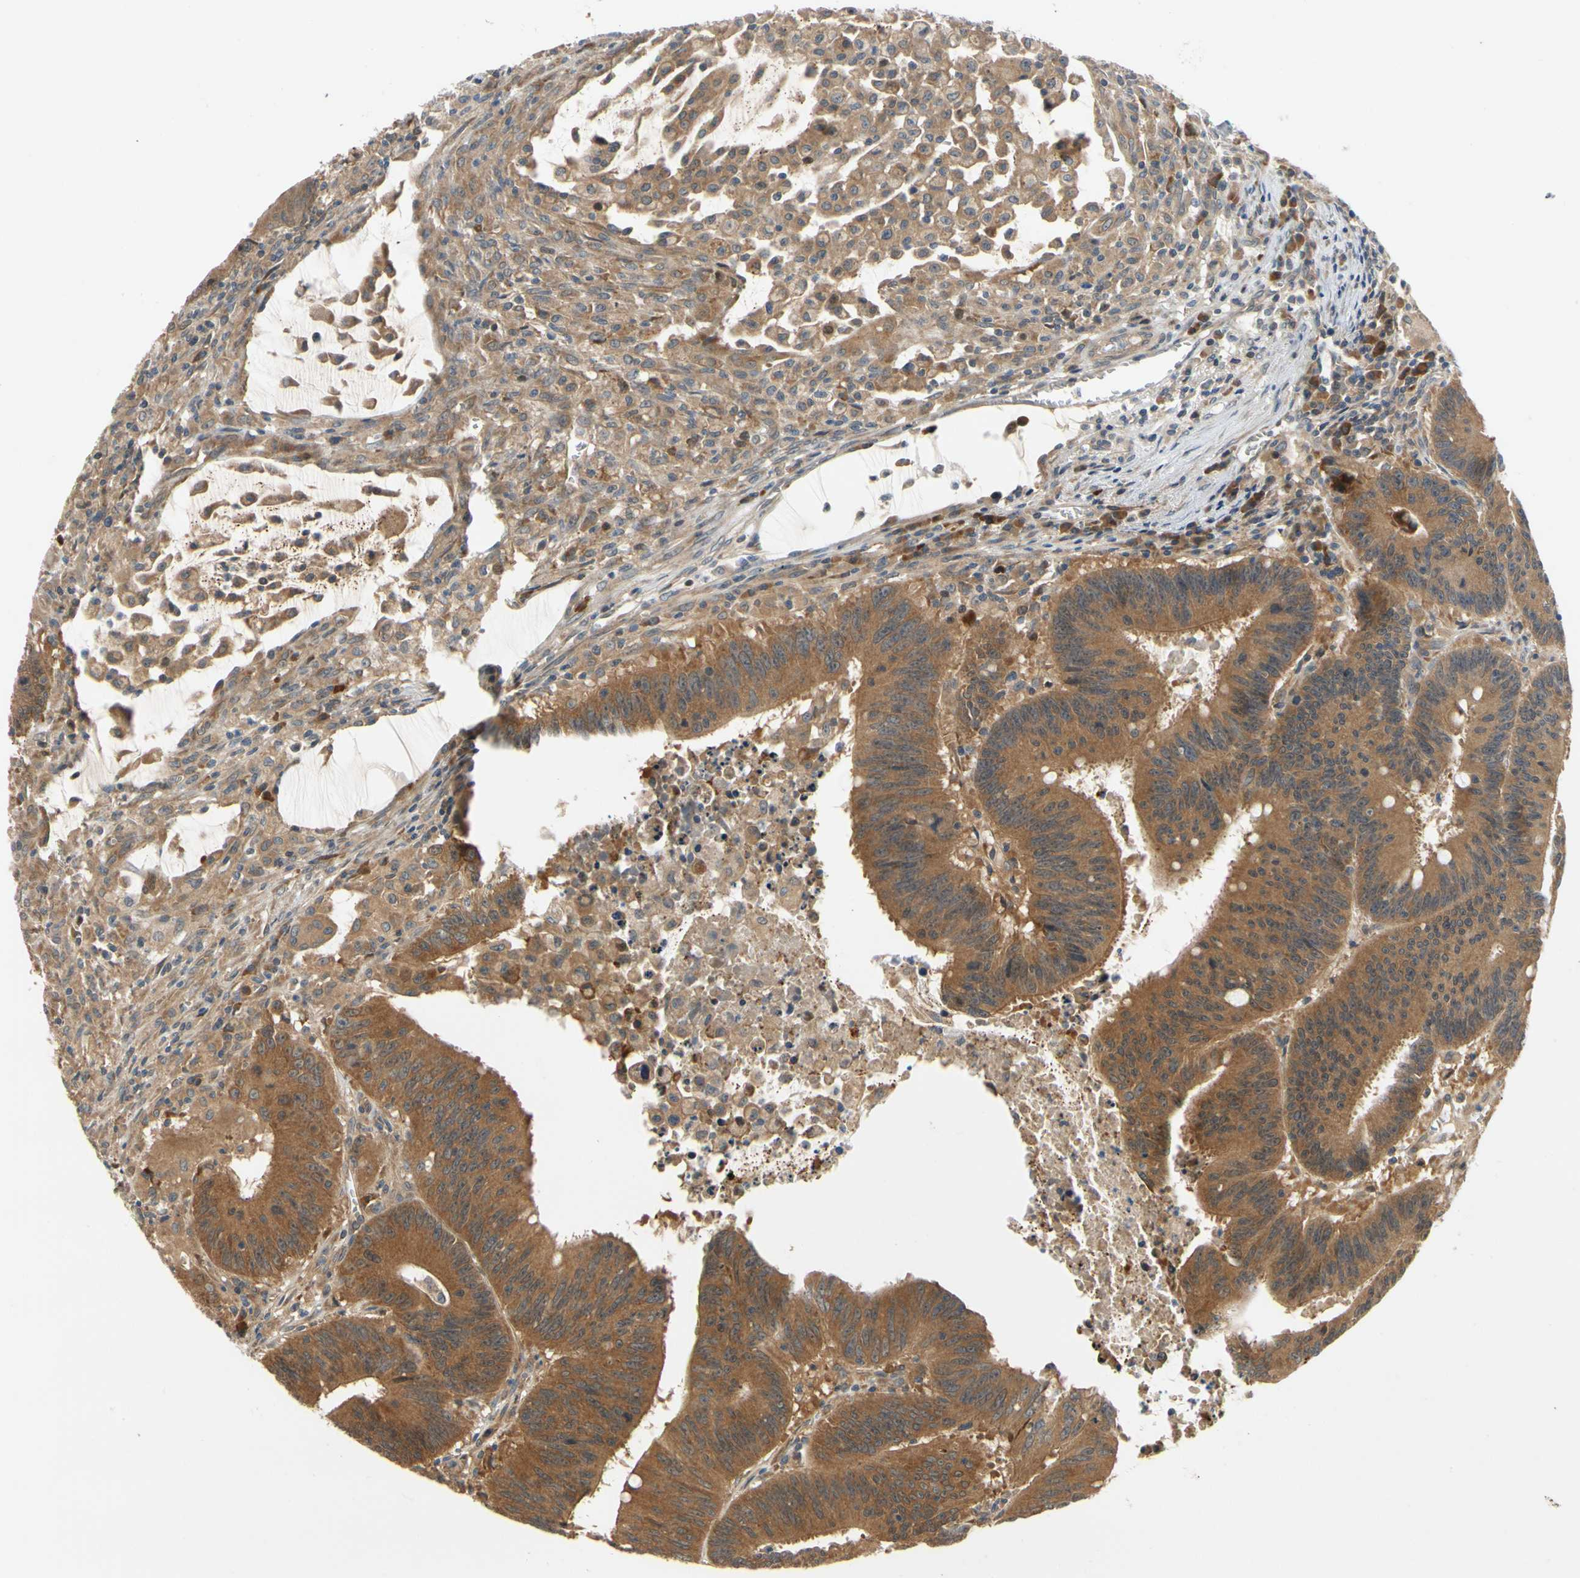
{"staining": {"intensity": "moderate", "quantity": ">75%", "location": "cytoplasmic/membranous"}, "tissue": "colorectal cancer", "cell_type": "Tumor cells", "image_type": "cancer", "snomed": [{"axis": "morphology", "description": "Adenocarcinoma, NOS"}, {"axis": "topography", "description": "Colon"}], "caption": "Protein expression analysis of colorectal cancer (adenocarcinoma) shows moderate cytoplasmic/membranous positivity in approximately >75% of tumor cells. The protein is stained brown, and the nuclei are stained in blue (DAB (3,3'-diaminobenzidine) IHC with brightfield microscopy, high magnification).", "gene": "TDRP", "patient": {"sex": "male", "age": 45}}